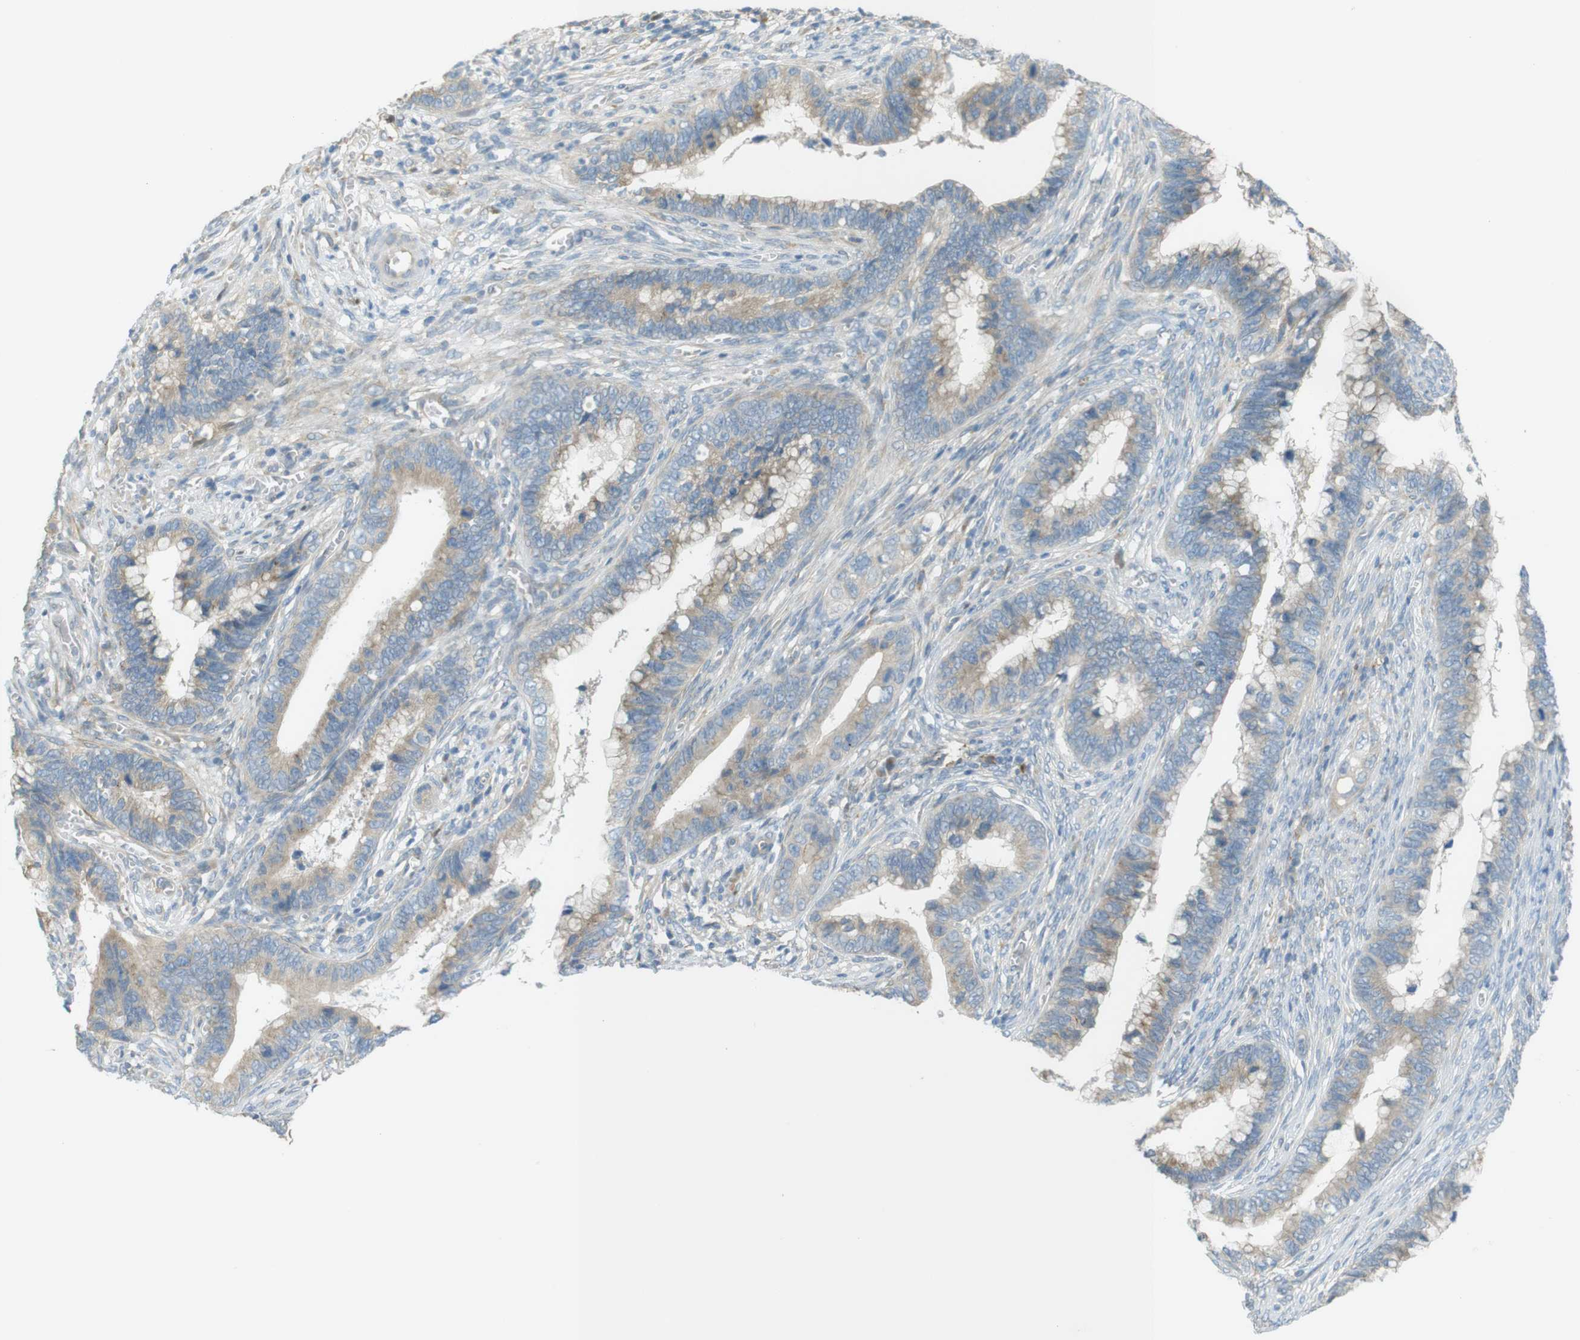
{"staining": {"intensity": "weak", "quantity": ">75%", "location": "cytoplasmic/membranous"}, "tissue": "cervical cancer", "cell_type": "Tumor cells", "image_type": "cancer", "snomed": [{"axis": "morphology", "description": "Adenocarcinoma, NOS"}, {"axis": "topography", "description": "Cervix"}], "caption": "High-magnification brightfield microscopy of cervical adenocarcinoma stained with DAB (3,3'-diaminobenzidine) (brown) and counterstained with hematoxylin (blue). tumor cells exhibit weak cytoplasmic/membranous staining is identified in approximately>75% of cells. The protein of interest is stained brown, and the nuclei are stained in blue (DAB IHC with brightfield microscopy, high magnification).", "gene": "TMEM41B", "patient": {"sex": "female", "age": 44}}